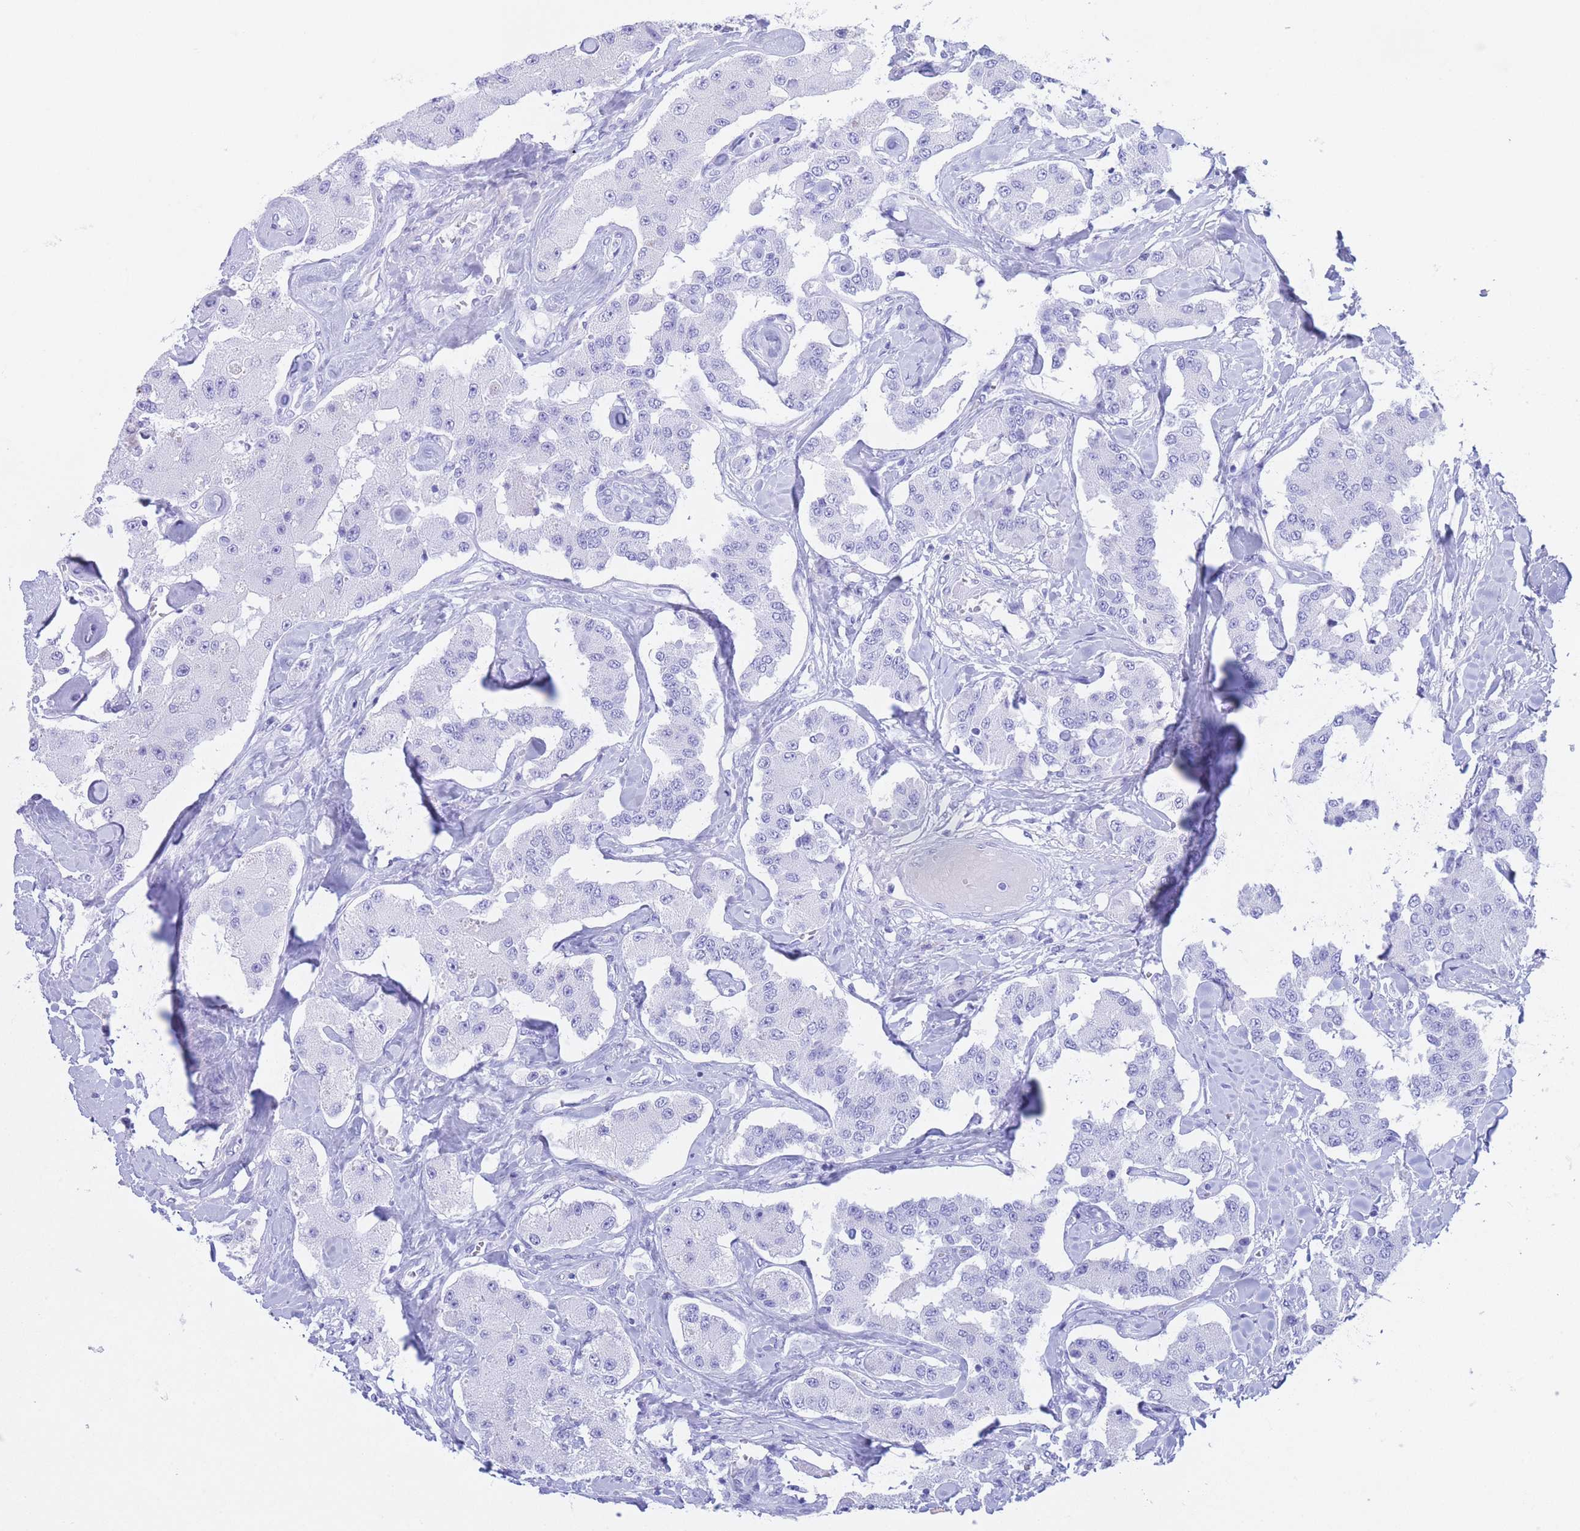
{"staining": {"intensity": "negative", "quantity": "none", "location": "none"}, "tissue": "carcinoid", "cell_type": "Tumor cells", "image_type": "cancer", "snomed": [{"axis": "morphology", "description": "Carcinoid, malignant, NOS"}, {"axis": "topography", "description": "Pancreas"}], "caption": "Protein analysis of carcinoid demonstrates no significant staining in tumor cells. The staining is performed using DAB (3,3'-diaminobenzidine) brown chromogen with nuclei counter-stained in using hematoxylin.", "gene": "SLCO1B3", "patient": {"sex": "male", "age": 41}}